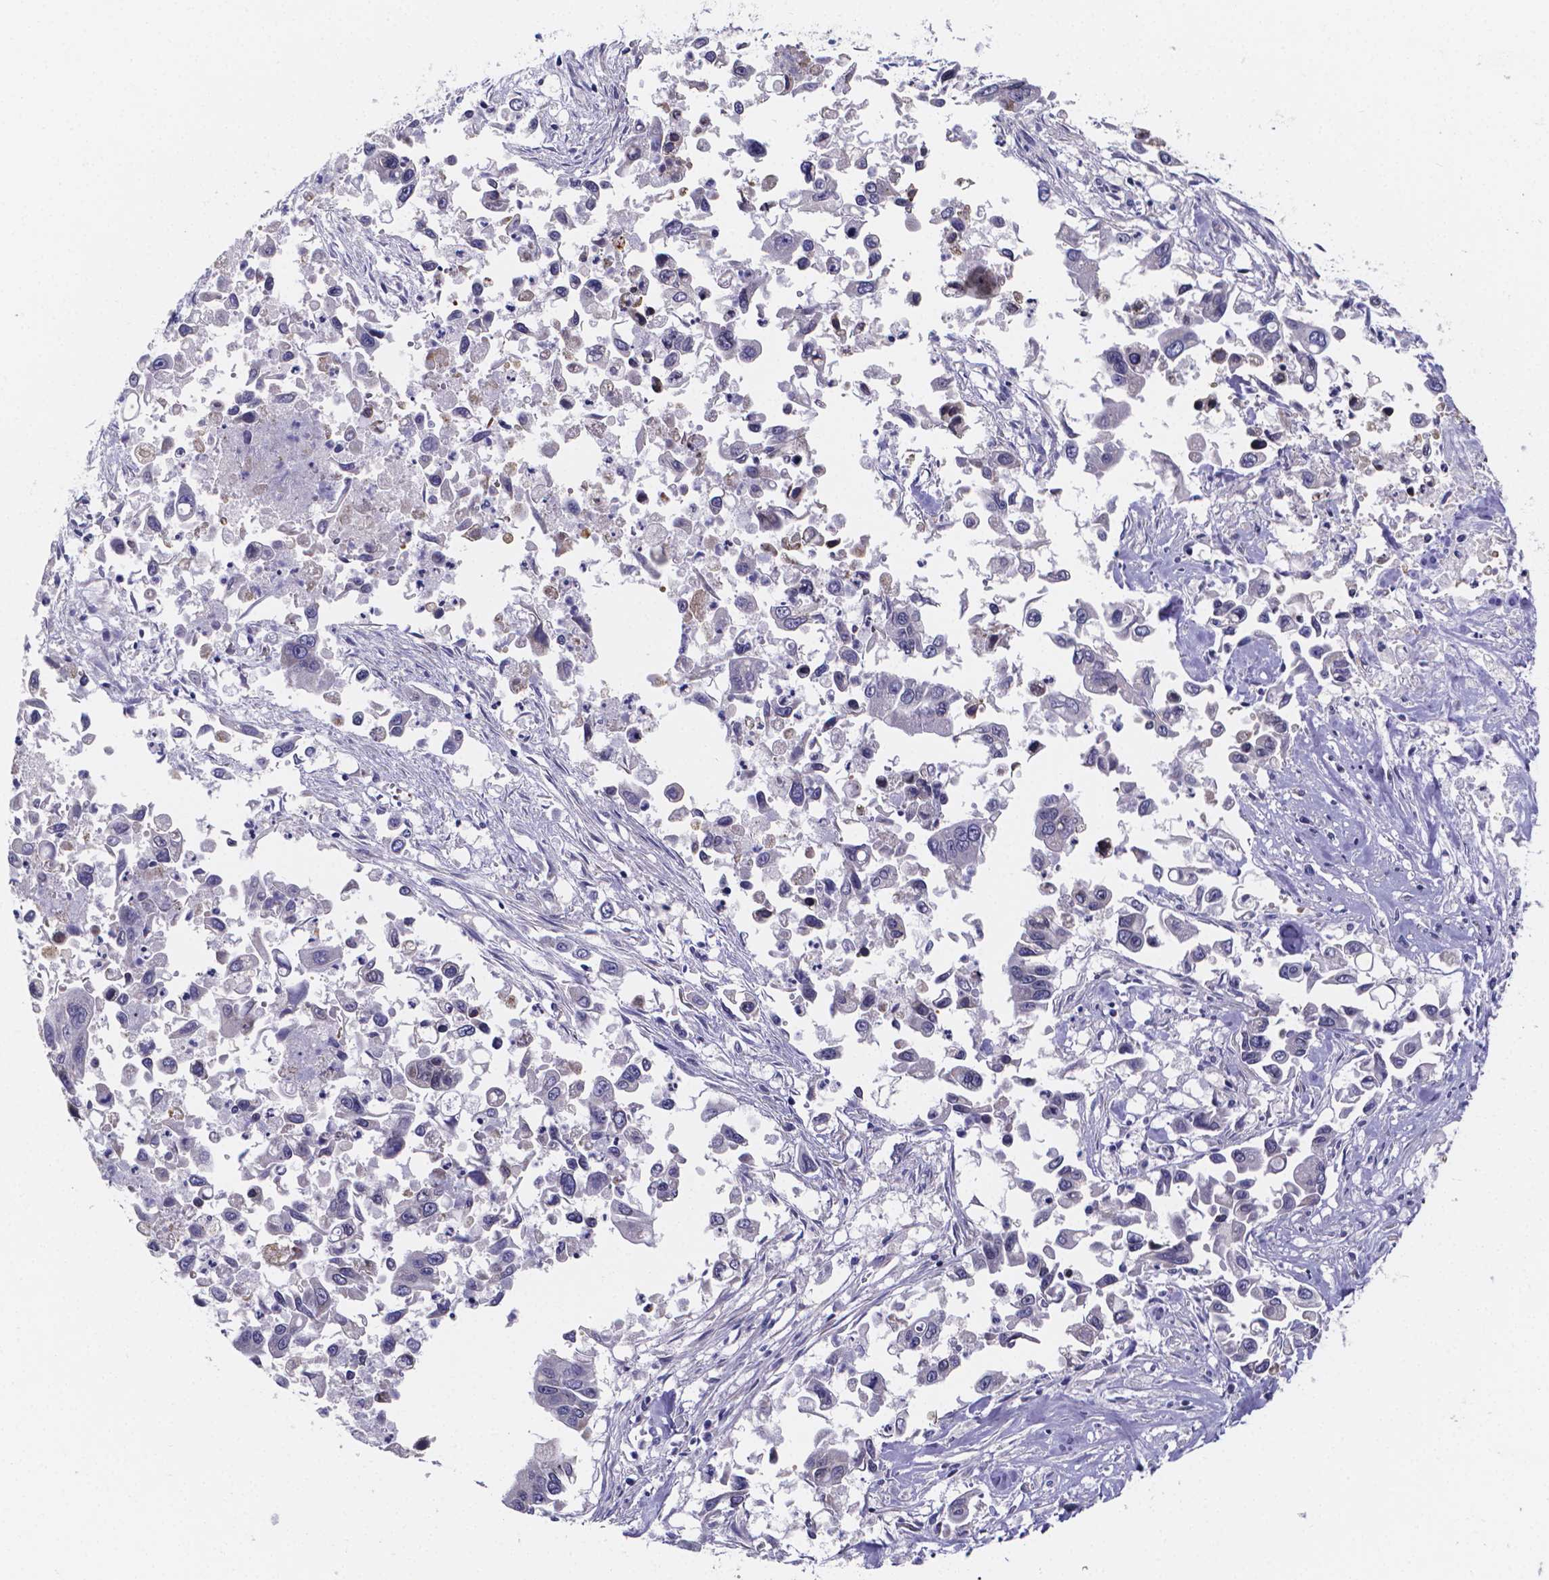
{"staining": {"intensity": "negative", "quantity": "none", "location": "none"}, "tissue": "pancreatic cancer", "cell_type": "Tumor cells", "image_type": "cancer", "snomed": [{"axis": "morphology", "description": "Adenocarcinoma, NOS"}, {"axis": "topography", "description": "Pancreas"}], "caption": "Human pancreatic cancer (adenocarcinoma) stained for a protein using immunohistochemistry reveals no expression in tumor cells.", "gene": "GABRA3", "patient": {"sex": "female", "age": 83}}